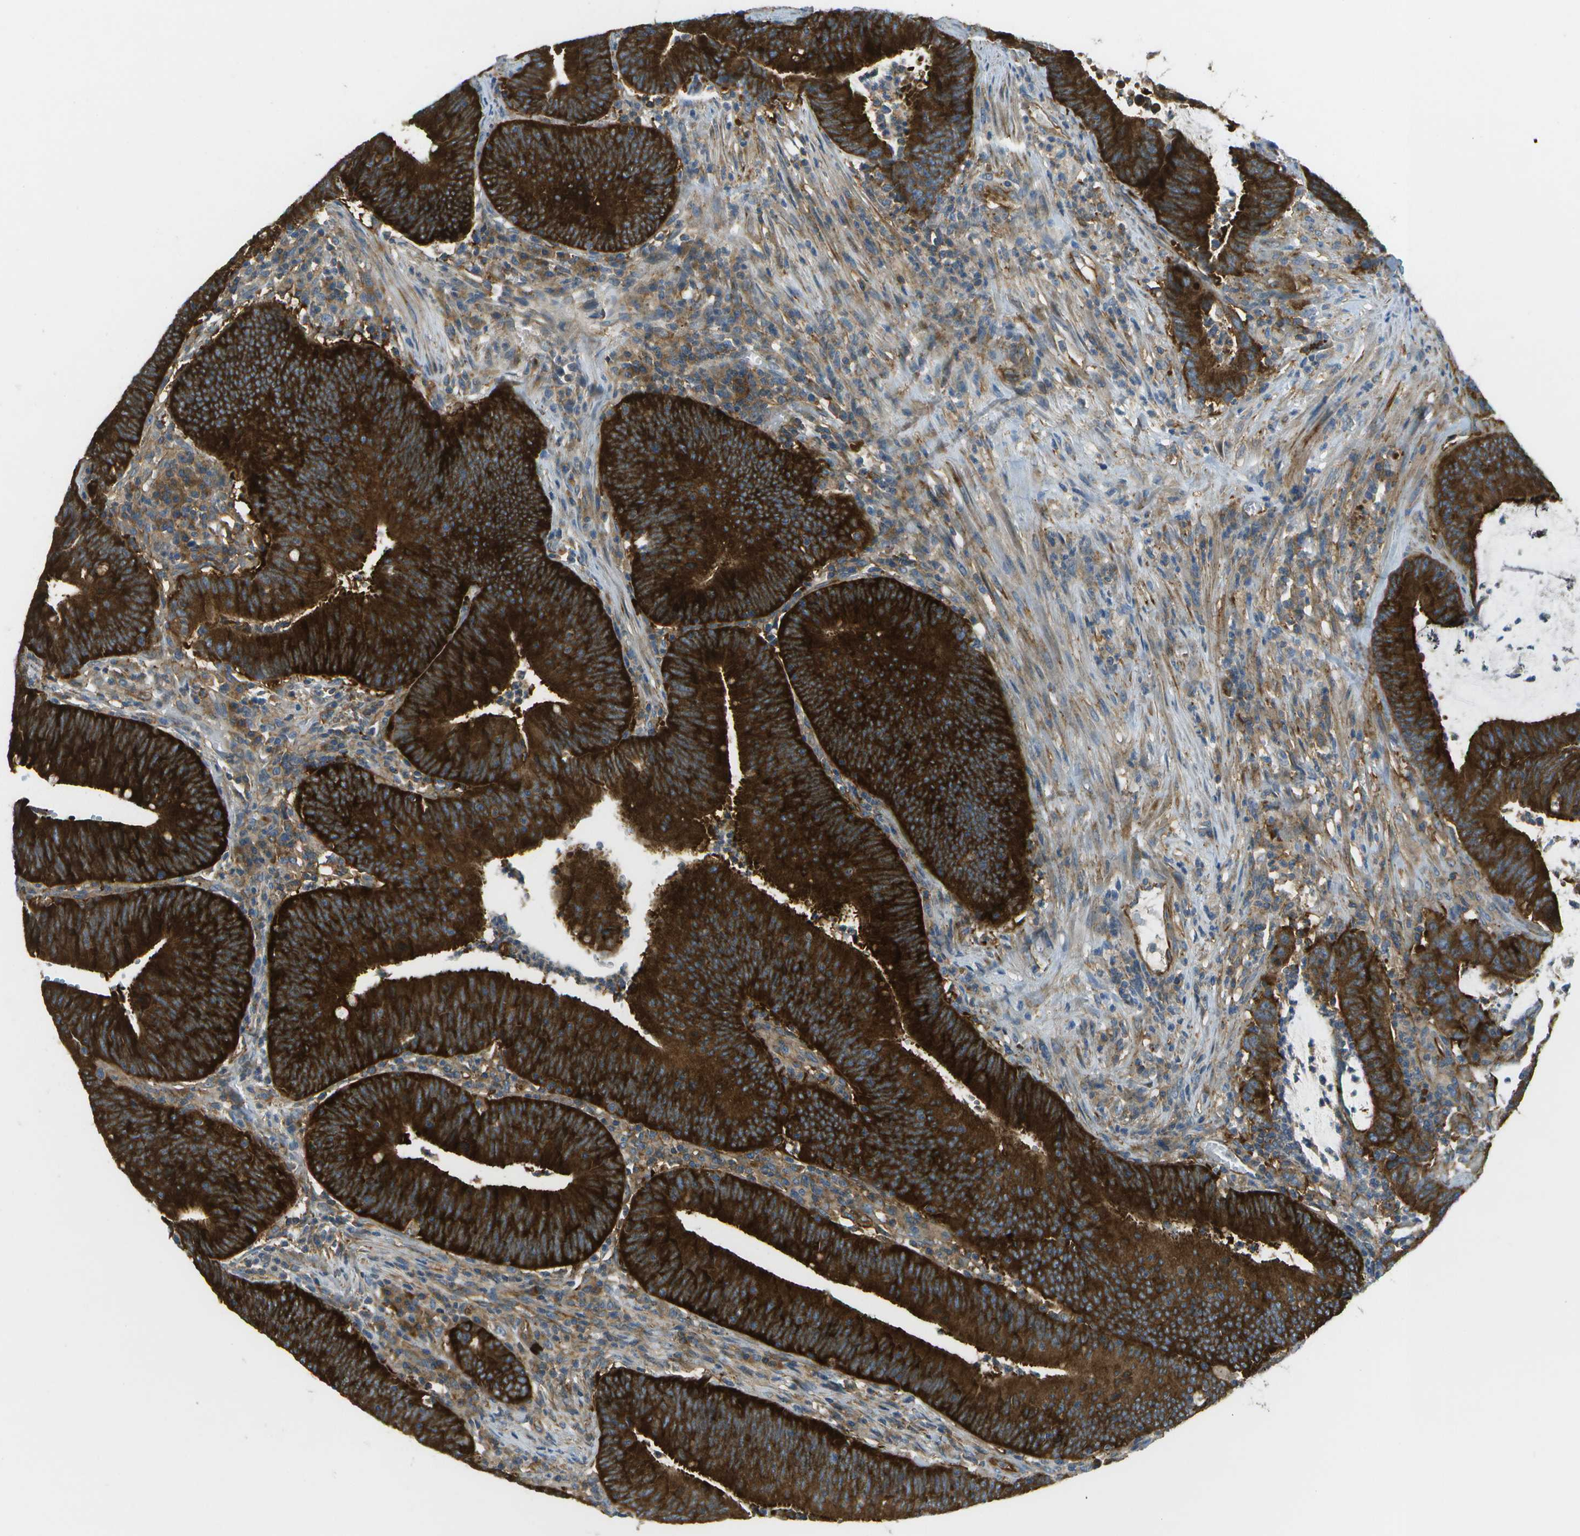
{"staining": {"intensity": "strong", "quantity": ">75%", "location": "cytoplasmic/membranous"}, "tissue": "colorectal cancer", "cell_type": "Tumor cells", "image_type": "cancer", "snomed": [{"axis": "morphology", "description": "Normal tissue, NOS"}, {"axis": "morphology", "description": "Adenocarcinoma, NOS"}, {"axis": "topography", "description": "Rectum"}], "caption": "Human colorectal cancer (adenocarcinoma) stained with a brown dye reveals strong cytoplasmic/membranous positive staining in approximately >75% of tumor cells.", "gene": "WNK2", "patient": {"sex": "female", "age": 66}}